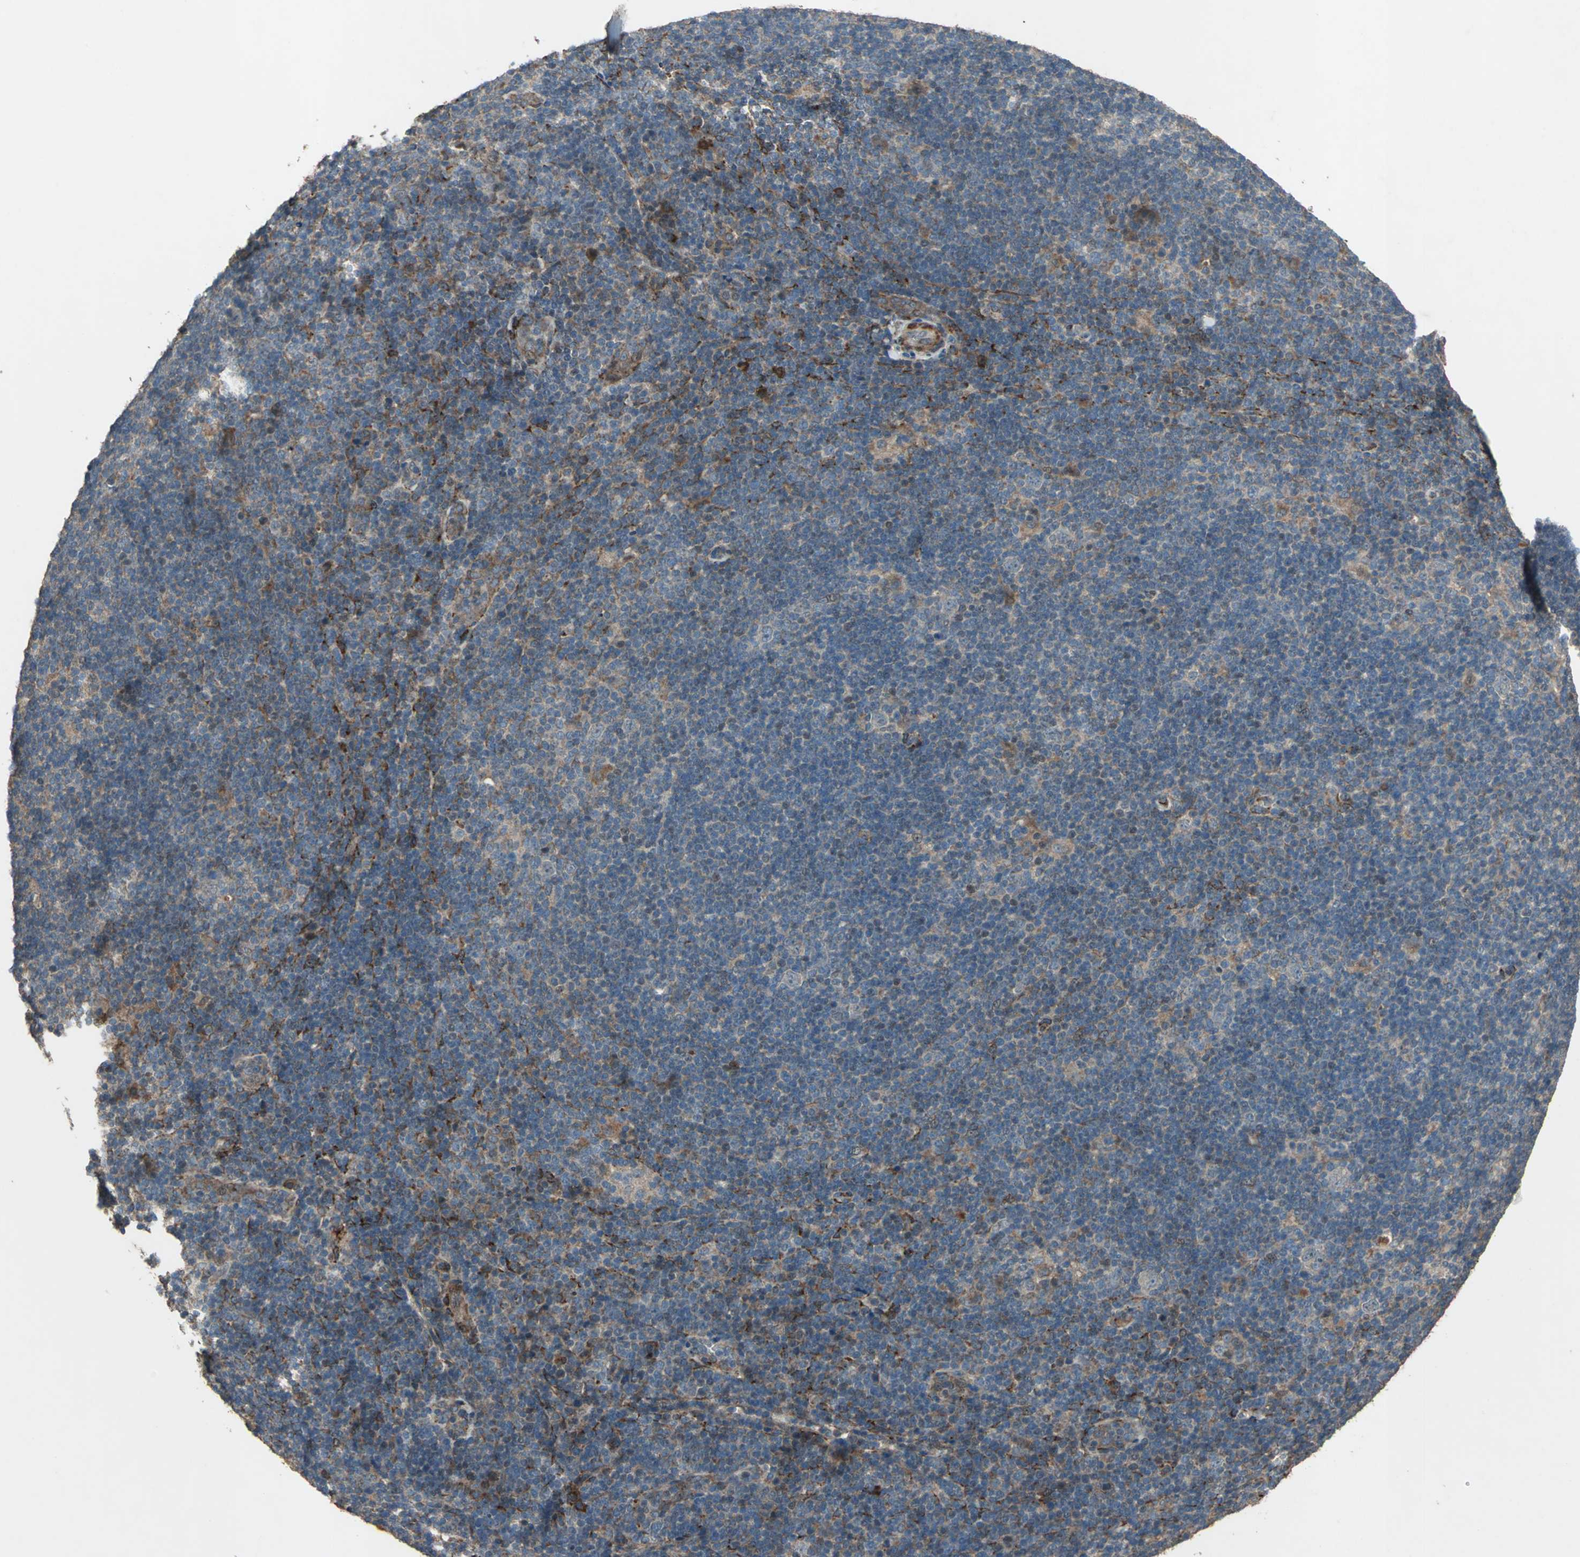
{"staining": {"intensity": "moderate", "quantity": "25%-75%", "location": "cytoplasmic/membranous"}, "tissue": "lymphoma", "cell_type": "Tumor cells", "image_type": "cancer", "snomed": [{"axis": "morphology", "description": "Hodgkin's disease, NOS"}, {"axis": "topography", "description": "Lymph node"}], "caption": "Immunohistochemistry staining of lymphoma, which shows medium levels of moderate cytoplasmic/membranous staining in about 25%-75% of tumor cells indicating moderate cytoplasmic/membranous protein staining. The staining was performed using DAB (3,3'-diaminobenzidine) (brown) for protein detection and nuclei were counterstained in hematoxylin (blue).", "gene": "SEPTIN4", "patient": {"sex": "female", "age": 57}}